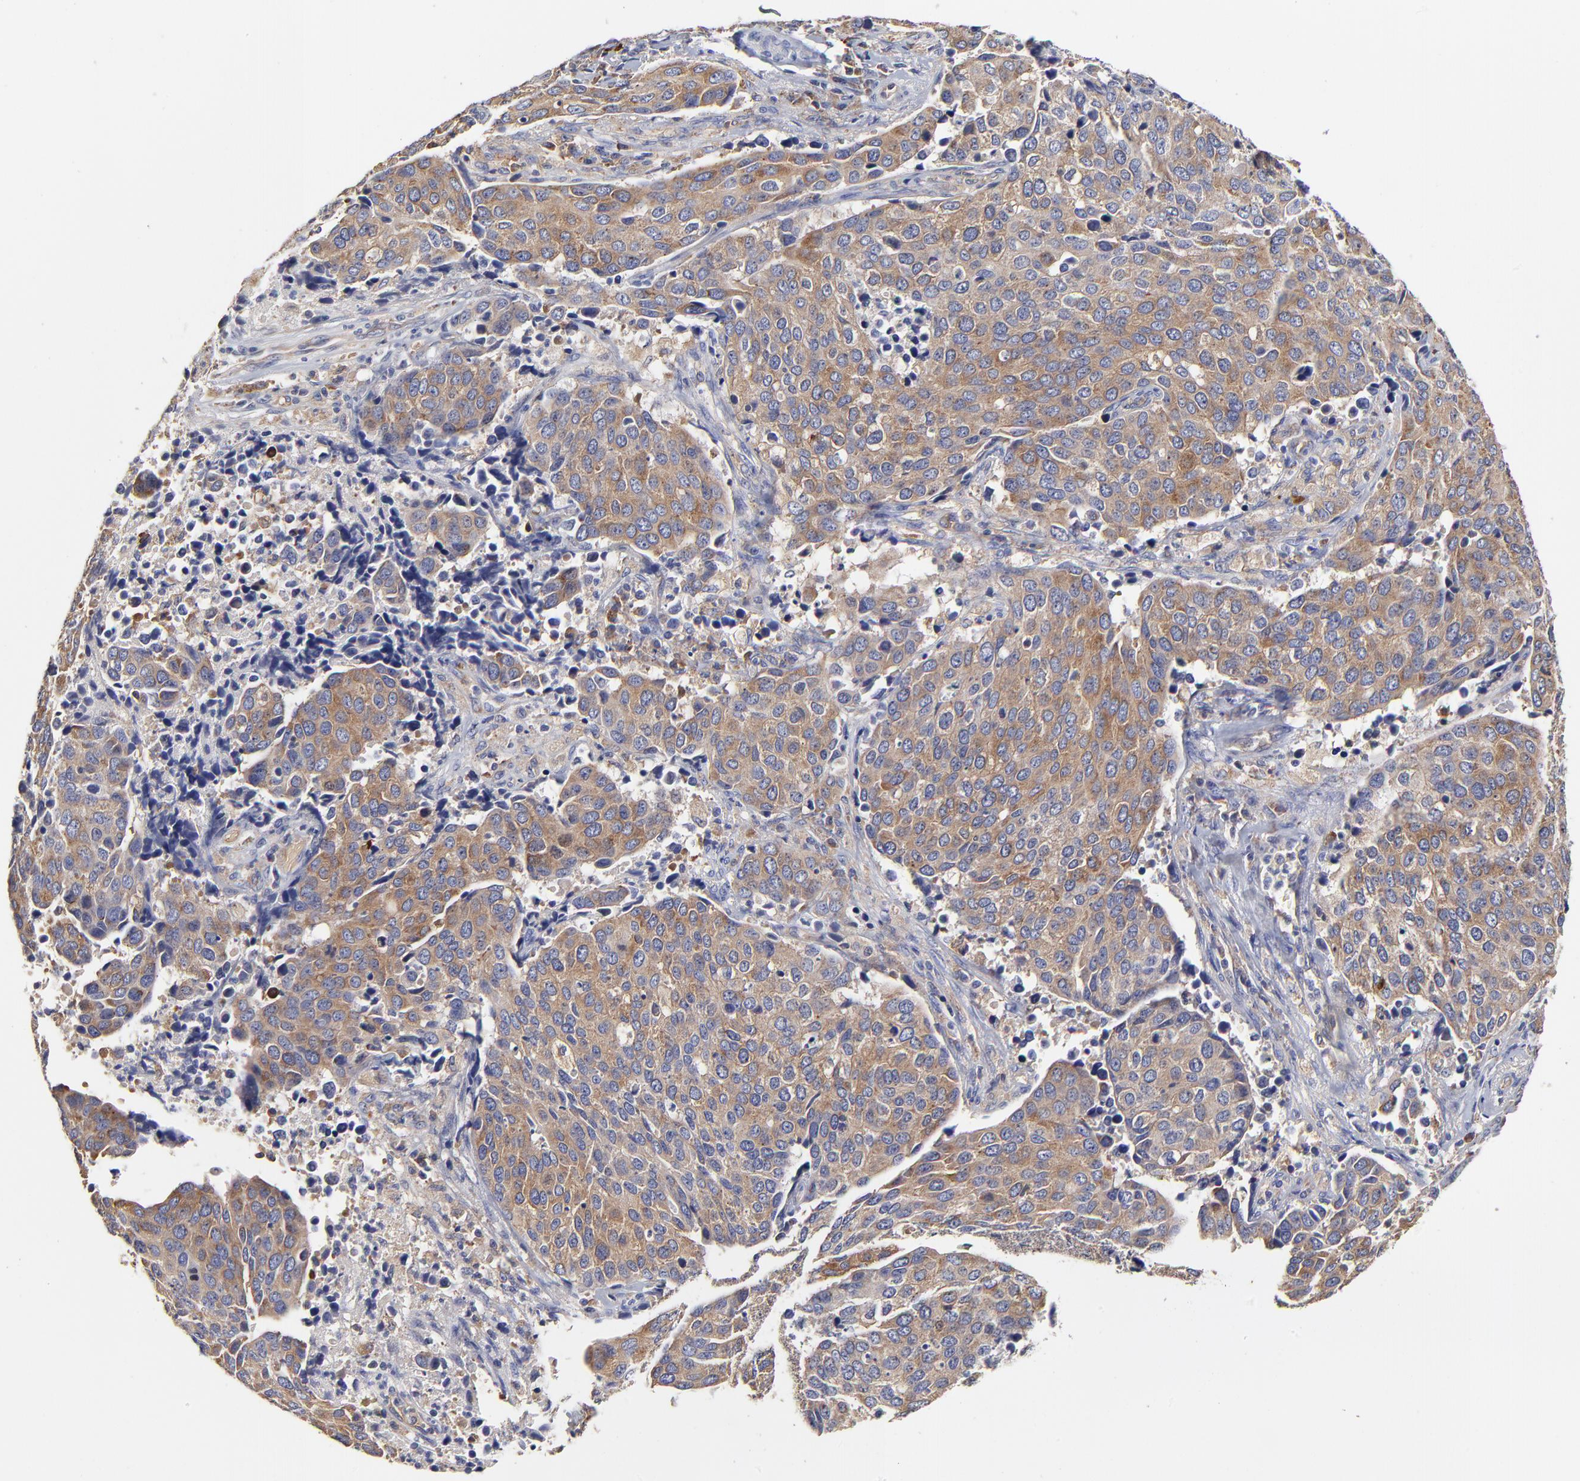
{"staining": {"intensity": "moderate", "quantity": ">75%", "location": "cytoplasmic/membranous"}, "tissue": "cervical cancer", "cell_type": "Tumor cells", "image_type": "cancer", "snomed": [{"axis": "morphology", "description": "Squamous cell carcinoma, NOS"}, {"axis": "topography", "description": "Cervix"}], "caption": "Tumor cells reveal medium levels of moderate cytoplasmic/membranous staining in approximately >75% of cells in human cervical cancer.", "gene": "CD2AP", "patient": {"sex": "female", "age": 54}}